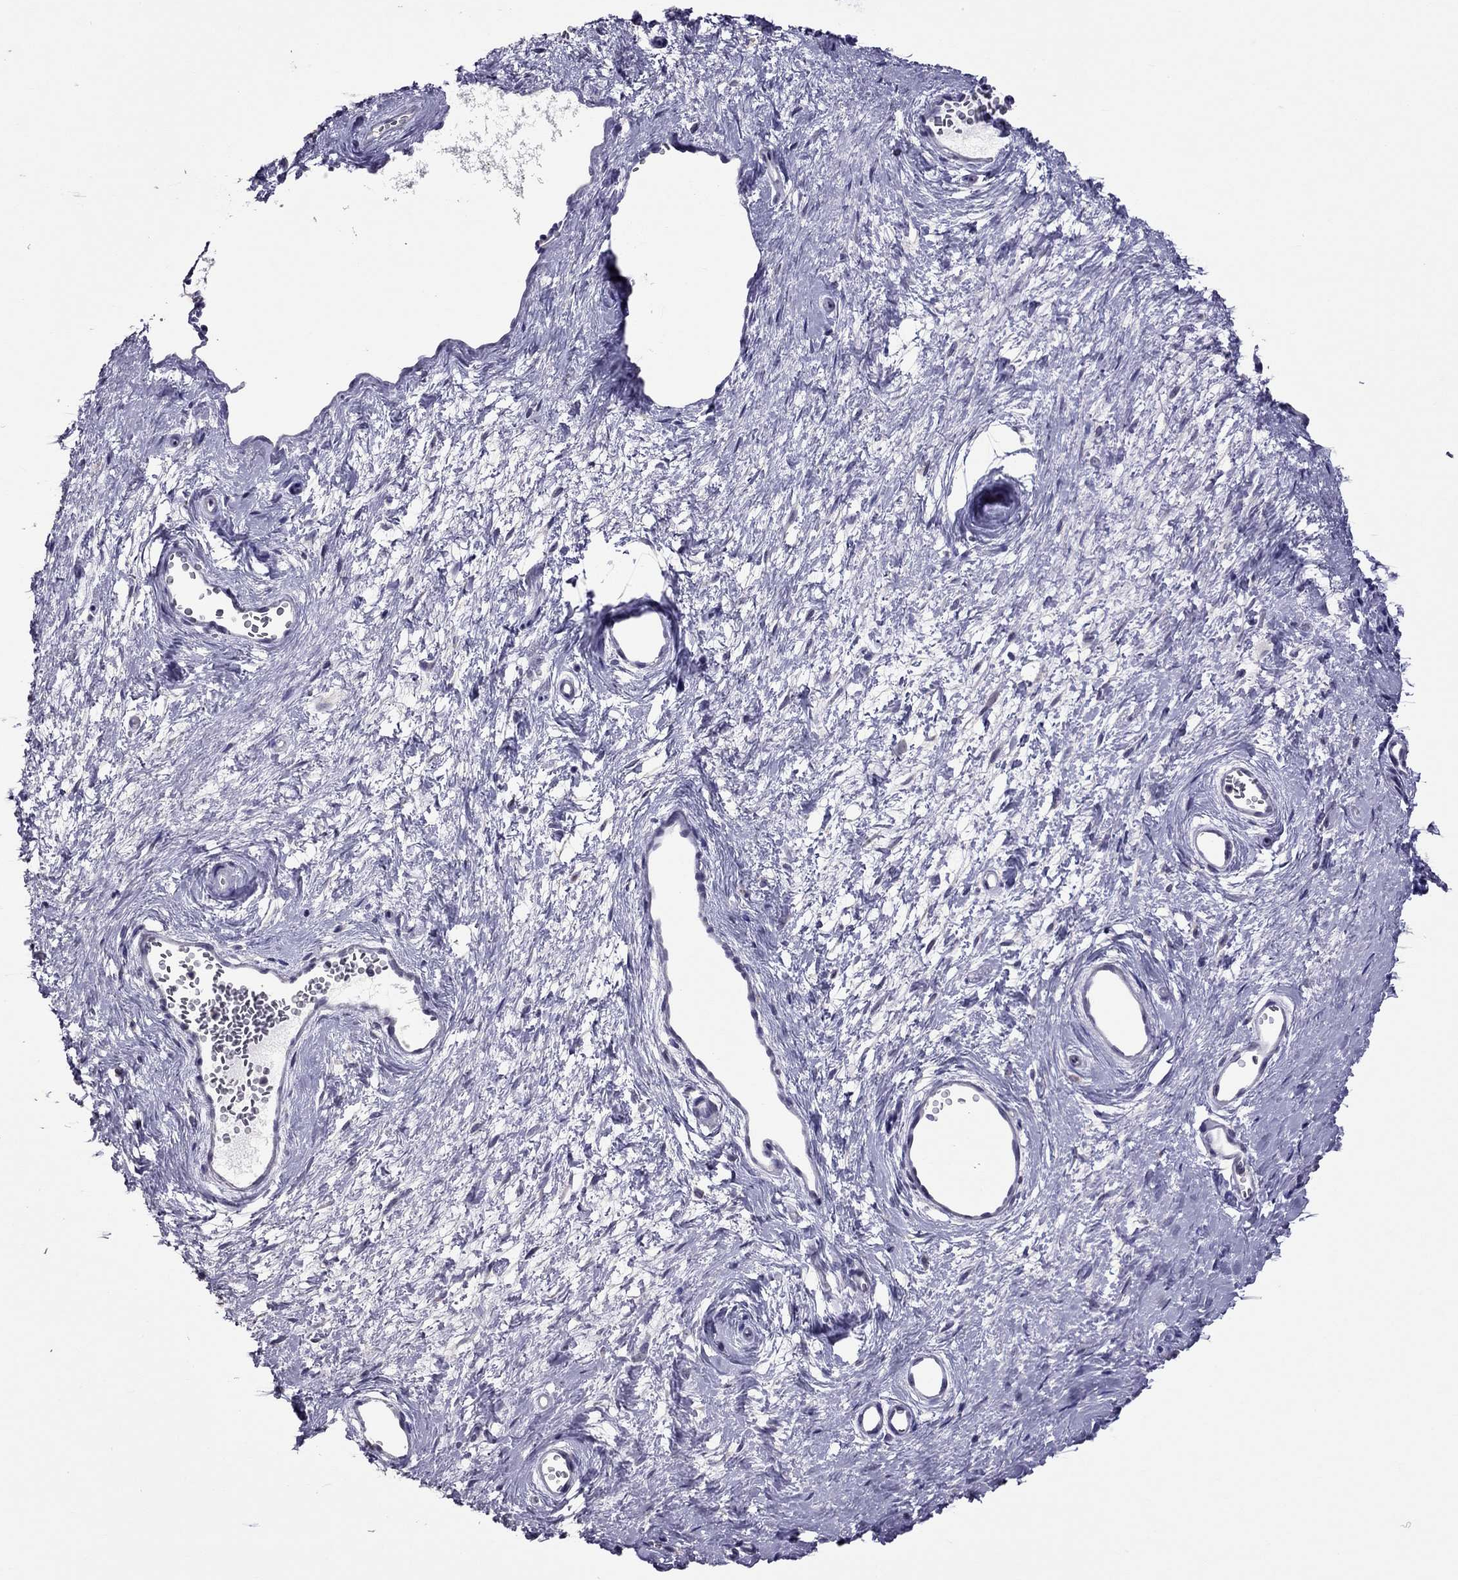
{"staining": {"intensity": "negative", "quantity": "none", "location": "none"}, "tissue": "vagina", "cell_type": "Squamous epithelial cells", "image_type": "normal", "snomed": [{"axis": "morphology", "description": "Normal tissue, NOS"}, {"axis": "topography", "description": "Vagina"}], "caption": "Protein analysis of normal vagina exhibits no significant positivity in squamous epithelial cells.", "gene": "LRRC46", "patient": {"sex": "female", "age": 45}}